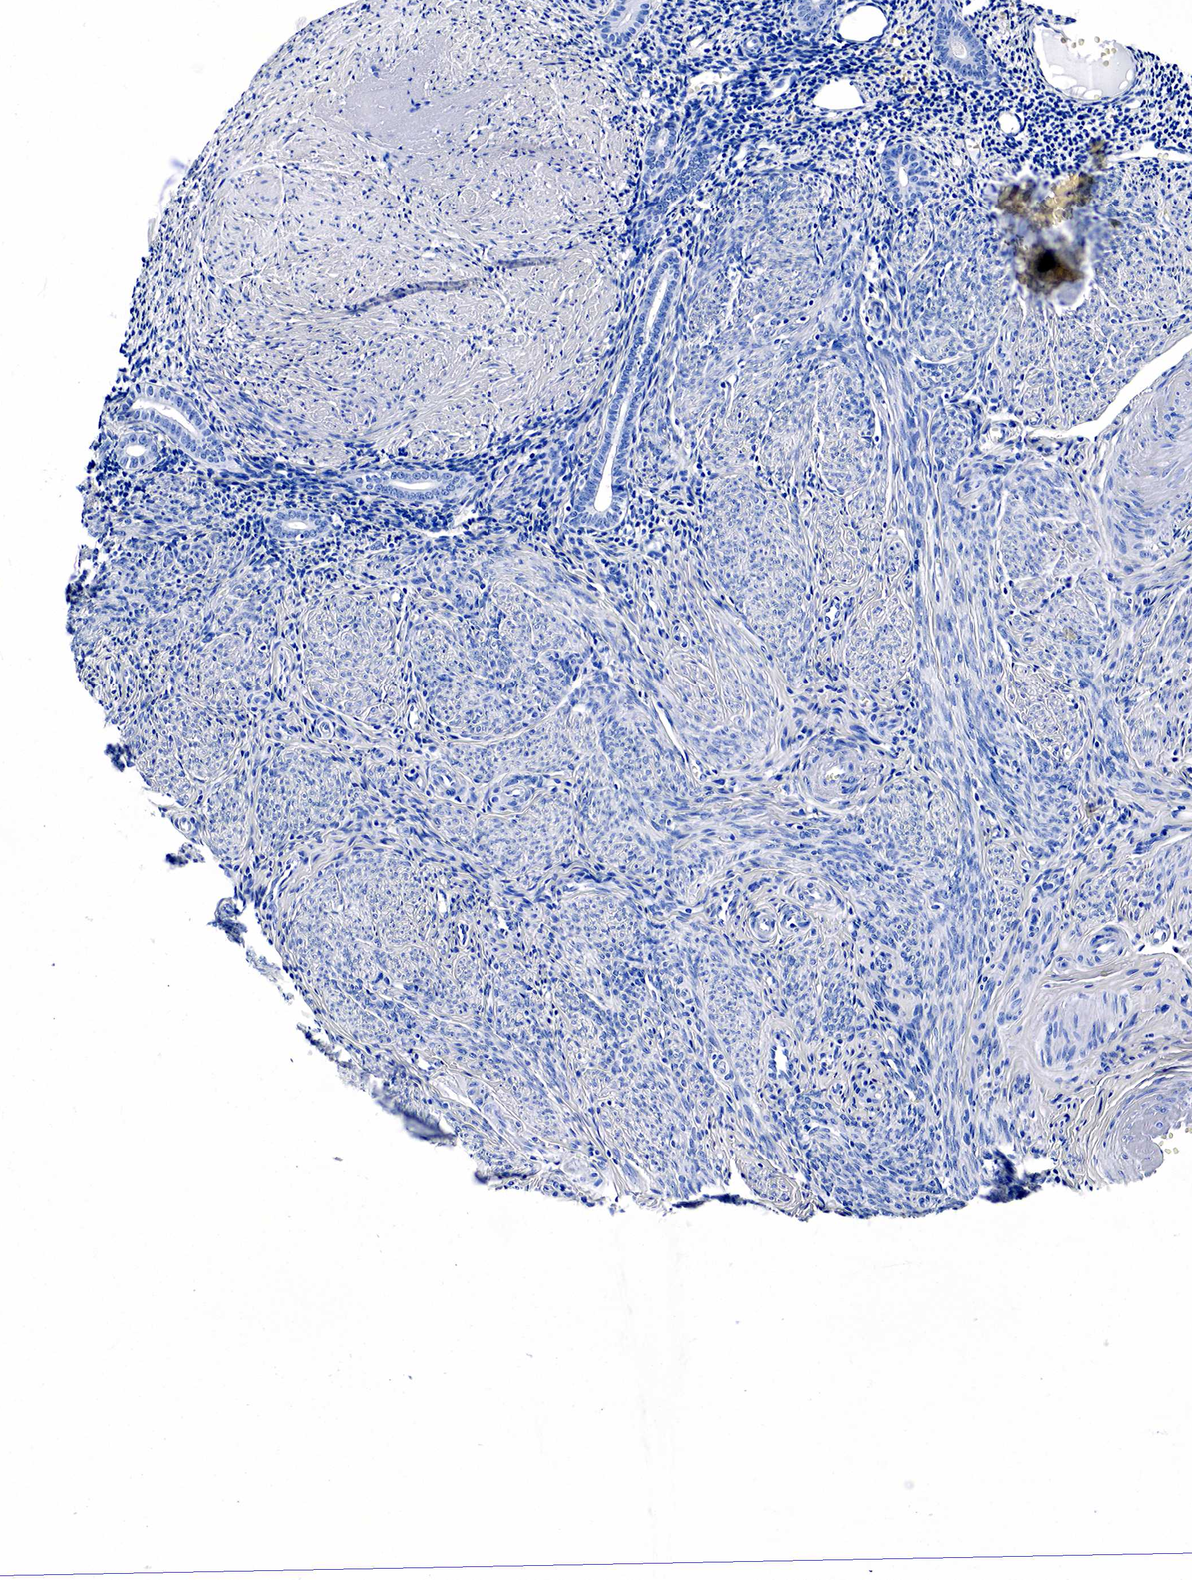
{"staining": {"intensity": "negative", "quantity": "none", "location": "none"}, "tissue": "endometrium", "cell_type": "Cells in endometrial stroma", "image_type": "normal", "snomed": [{"axis": "morphology", "description": "Normal tissue, NOS"}, {"axis": "morphology", "description": "Neoplasm, benign, NOS"}, {"axis": "topography", "description": "Uterus"}], "caption": "A high-resolution histopathology image shows immunohistochemistry staining of benign endometrium, which demonstrates no significant expression in cells in endometrial stroma.", "gene": "KLK3", "patient": {"sex": "female", "age": 55}}